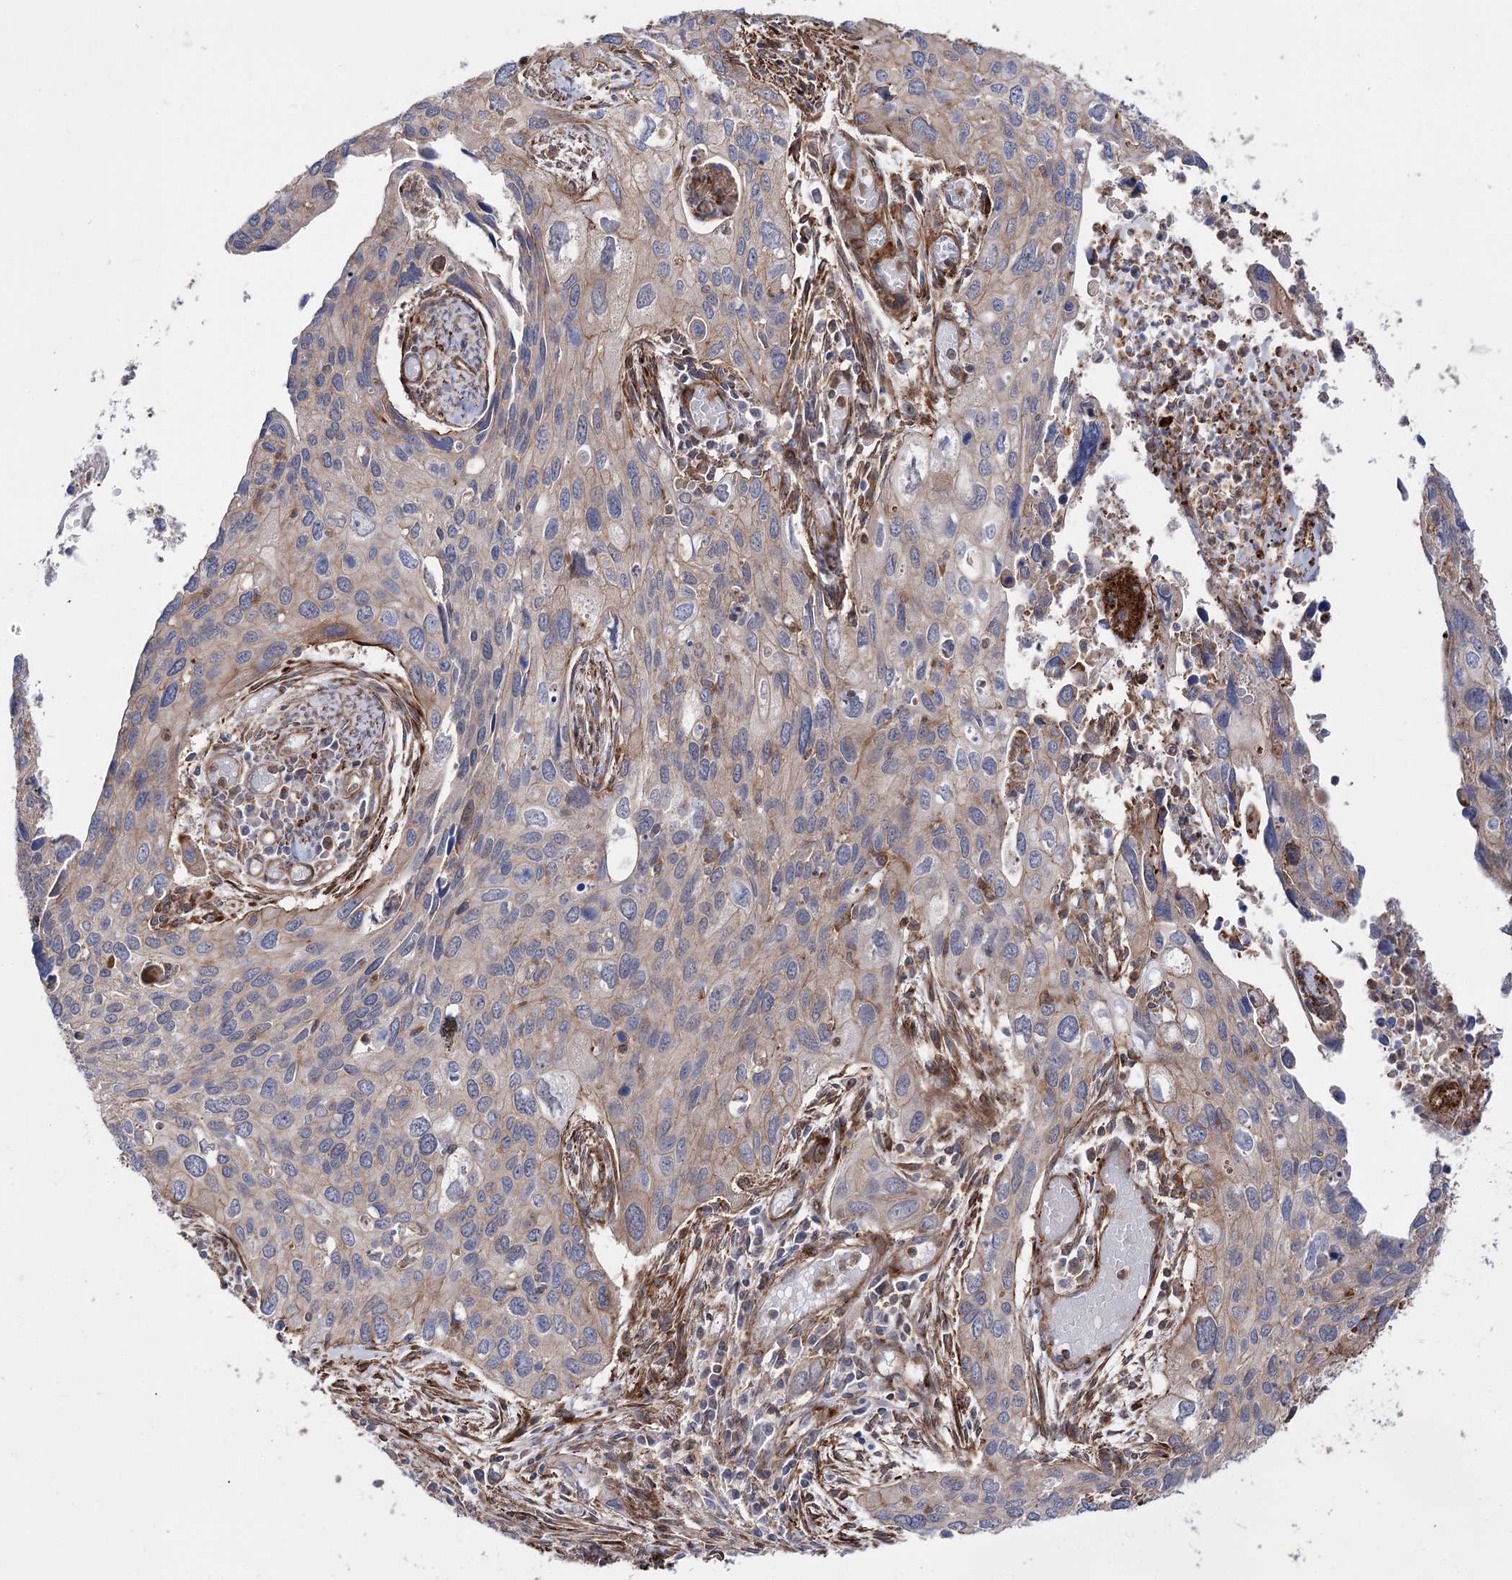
{"staining": {"intensity": "weak", "quantity": "<25%", "location": "cytoplasmic/membranous"}, "tissue": "cervical cancer", "cell_type": "Tumor cells", "image_type": "cancer", "snomed": [{"axis": "morphology", "description": "Squamous cell carcinoma, NOS"}, {"axis": "topography", "description": "Cervix"}], "caption": "The IHC photomicrograph has no significant positivity in tumor cells of cervical cancer tissue.", "gene": "DPP3", "patient": {"sex": "female", "age": 55}}